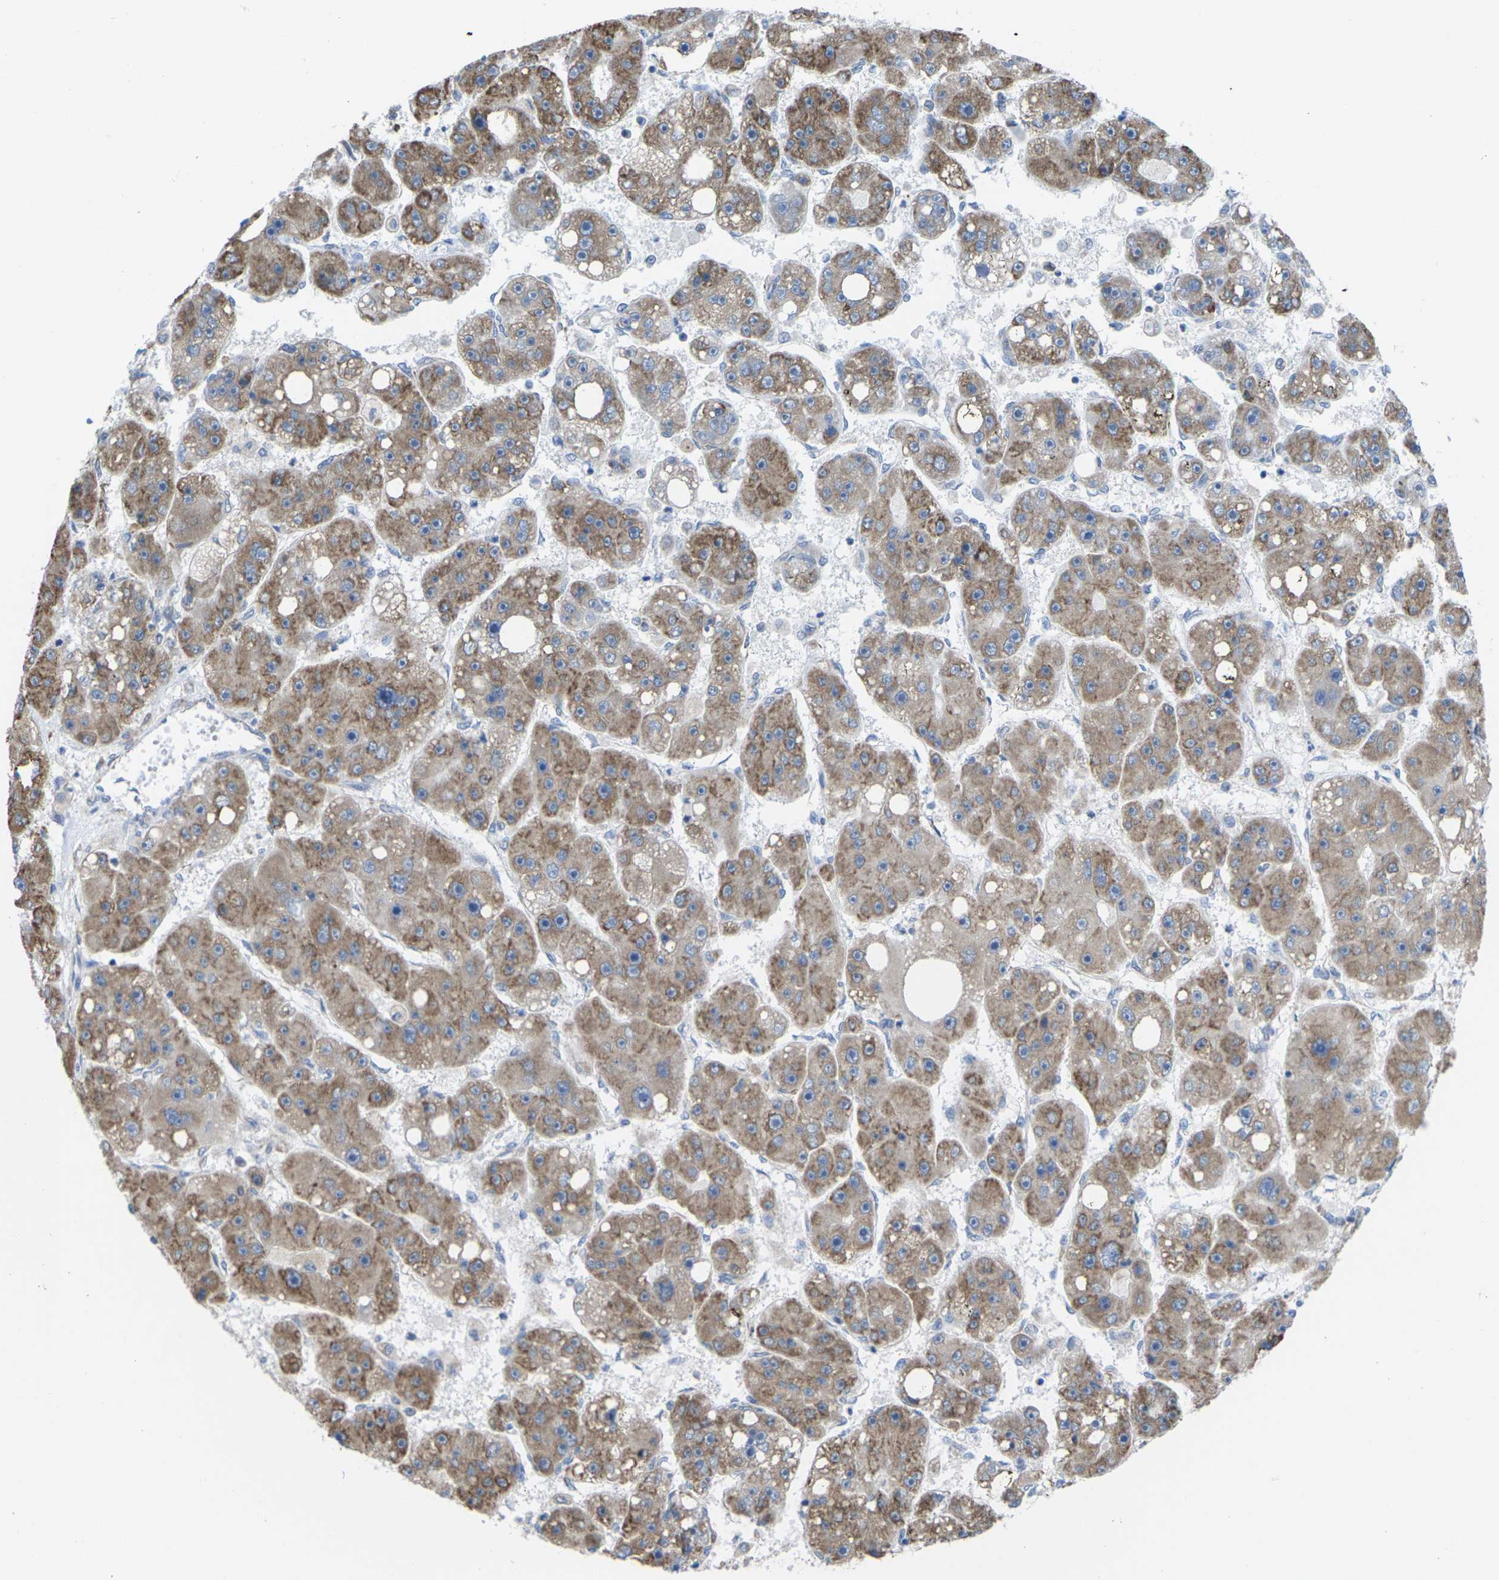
{"staining": {"intensity": "moderate", "quantity": ">75%", "location": "cytoplasmic/membranous"}, "tissue": "liver cancer", "cell_type": "Tumor cells", "image_type": "cancer", "snomed": [{"axis": "morphology", "description": "Carcinoma, Hepatocellular, NOS"}, {"axis": "topography", "description": "Liver"}], "caption": "Brown immunohistochemical staining in human hepatocellular carcinoma (liver) reveals moderate cytoplasmic/membranous positivity in about >75% of tumor cells.", "gene": "PDZK1IP1", "patient": {"sex": "female", "age": 61}}